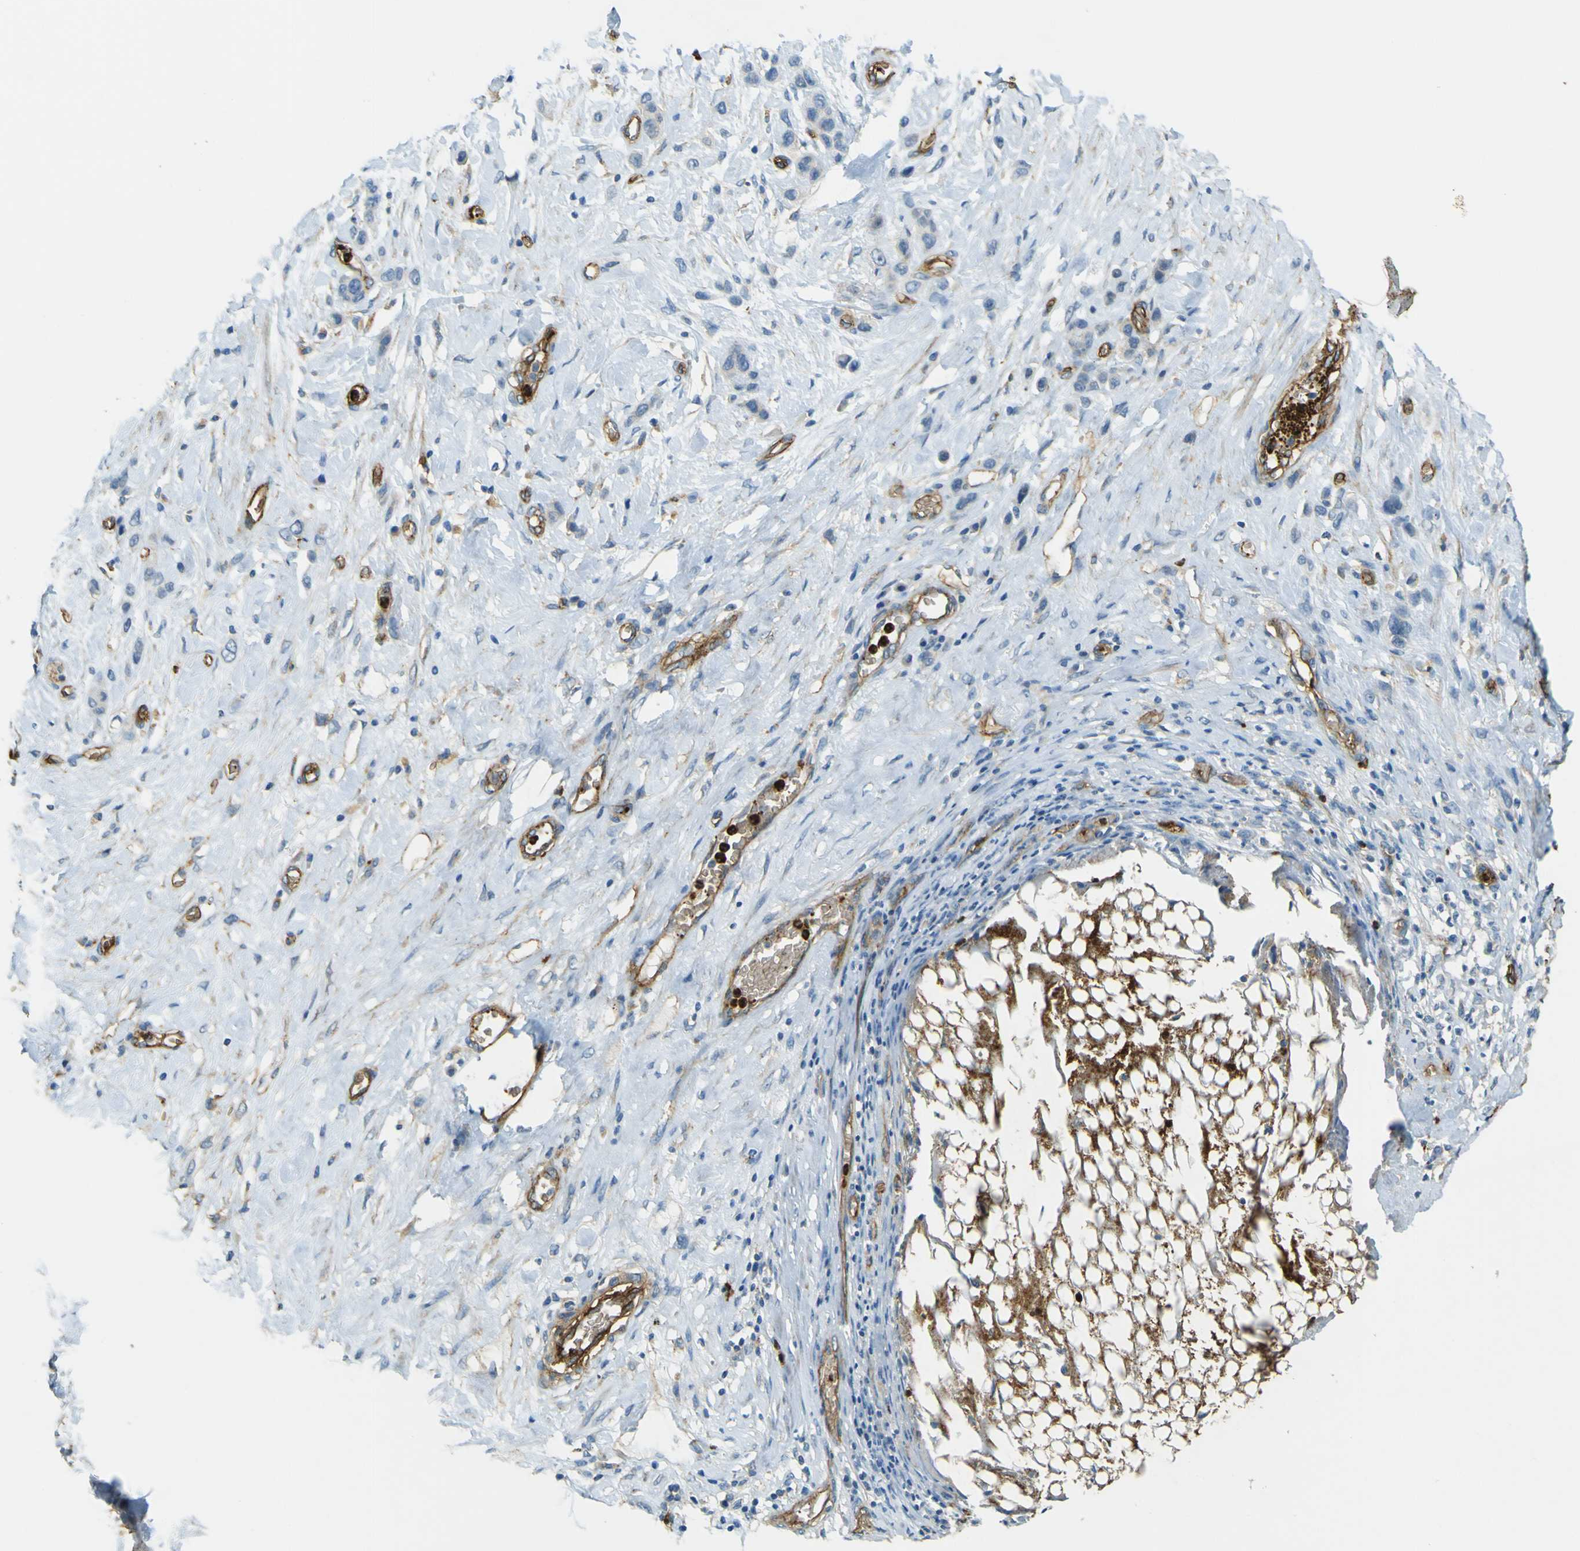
{"staining": {"intensity": "negative", "quantity": "none", "location": "none"}, "tissue": "stomach cancer", "cell_type": "Tumor cells", "image_type": "cancer", "snomed": [{"axis": "morphology", "description": "Adenocarcinoma, NOS"}, {"axis": "morphology", "description": "Adenocarcinoma, High grade"}, {"axis": "topography", "description": "Stomach, upper"}, {"axis": "topography", "description": "Stomach, lower"}], "caption": "Histopathology image shows no significant protein staining in tumor cells of stomach cancer.", "gene": "PLXDC1", "patient": {"sex": "female", "age": 65}}